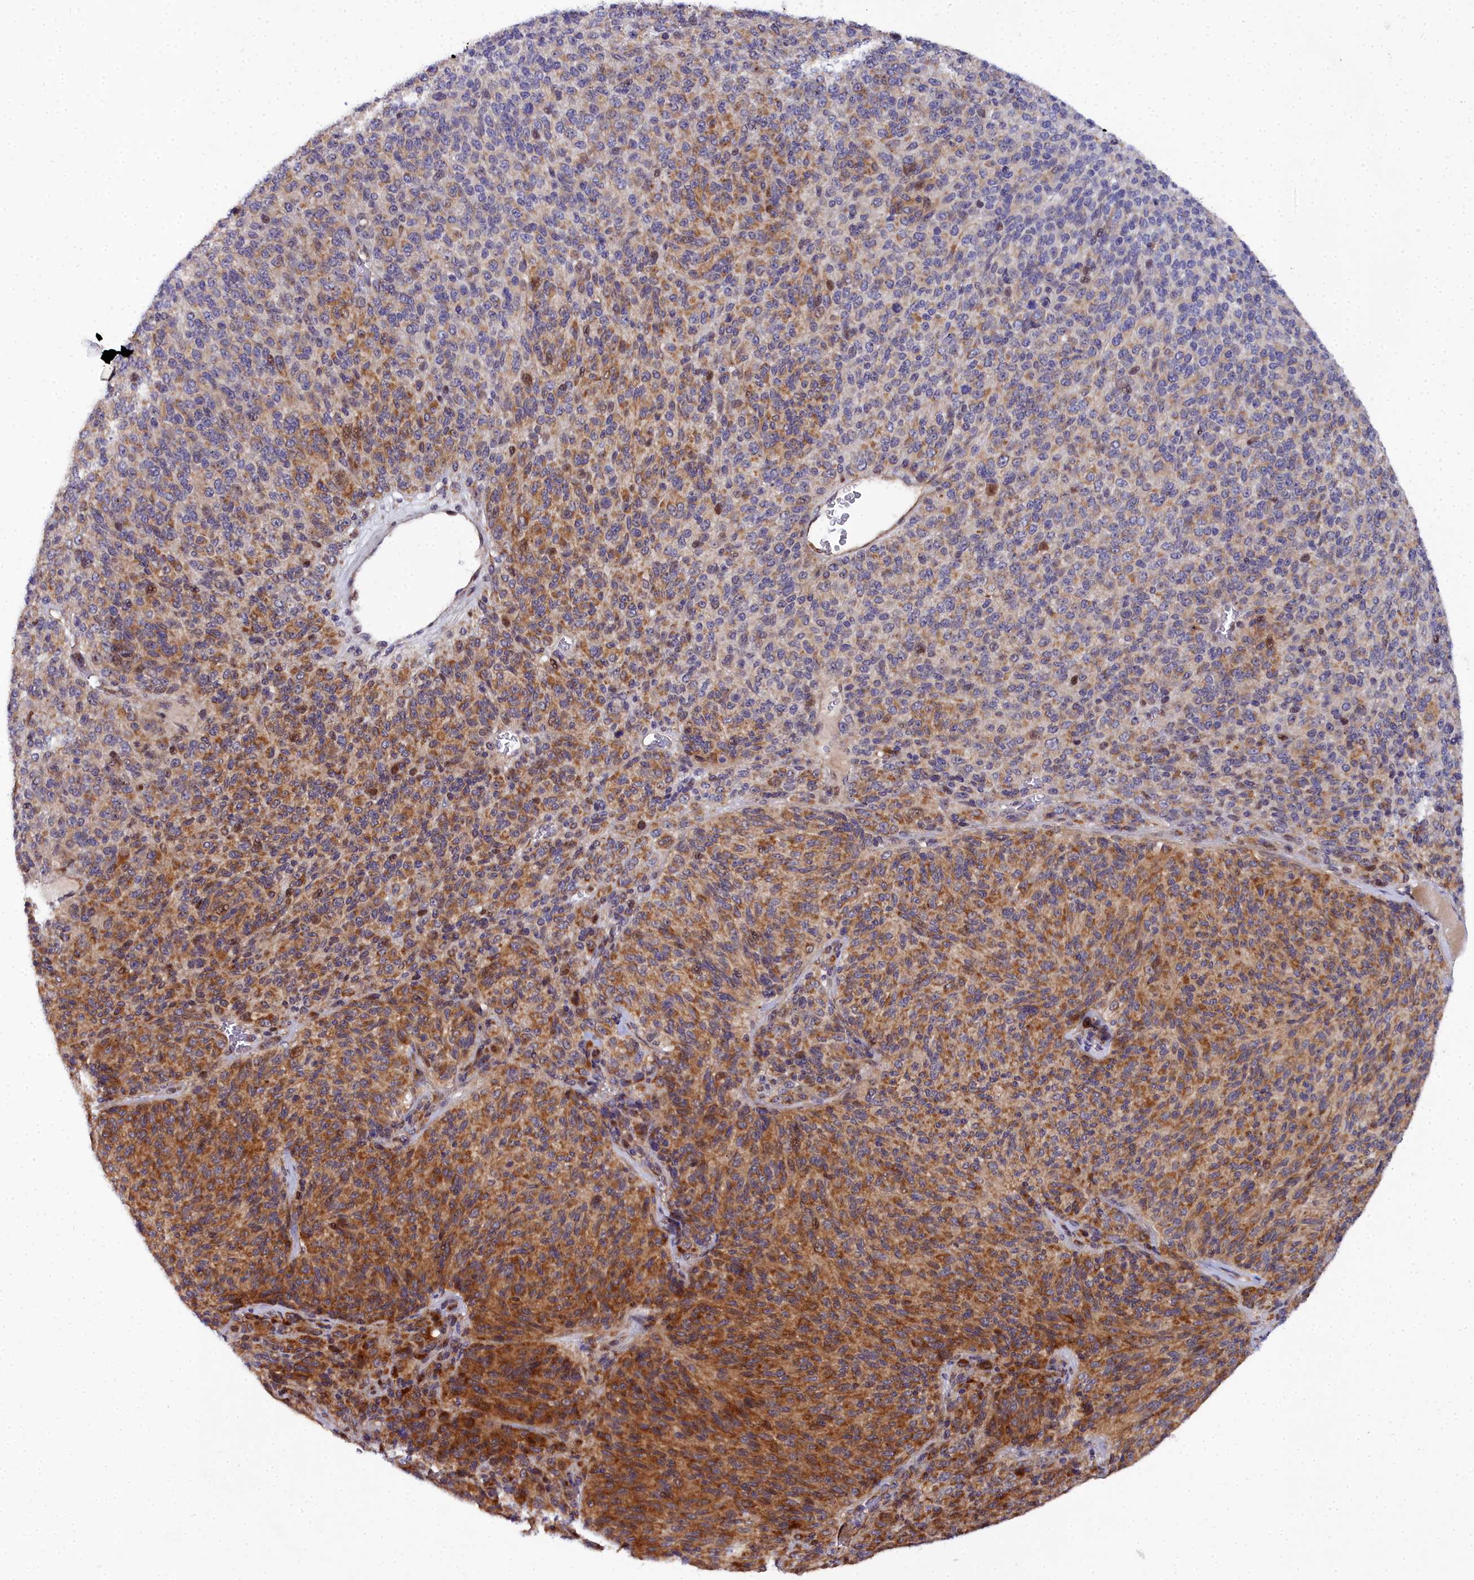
{"staining": {"intensity": "strong", "quantity": "25%-75%", "location": "cytoplasmic/membranous"}, "tissue": "melanoma", "cell_type": "Tumor cells", "image_type": "cancer", "snomed": [{"axis": "morphology", "description": "Malignant melanoma, Metastatic site"}, {"axis": "topography", "description": "Brain"}], "caption": "The micrograph displays a brown stain indicating the presence of a protein in the cytoplasmic/membranous of tumor cells in melanoma.", "gene": "MRPS11", "patient": {"sex": "female", "age": 56}}